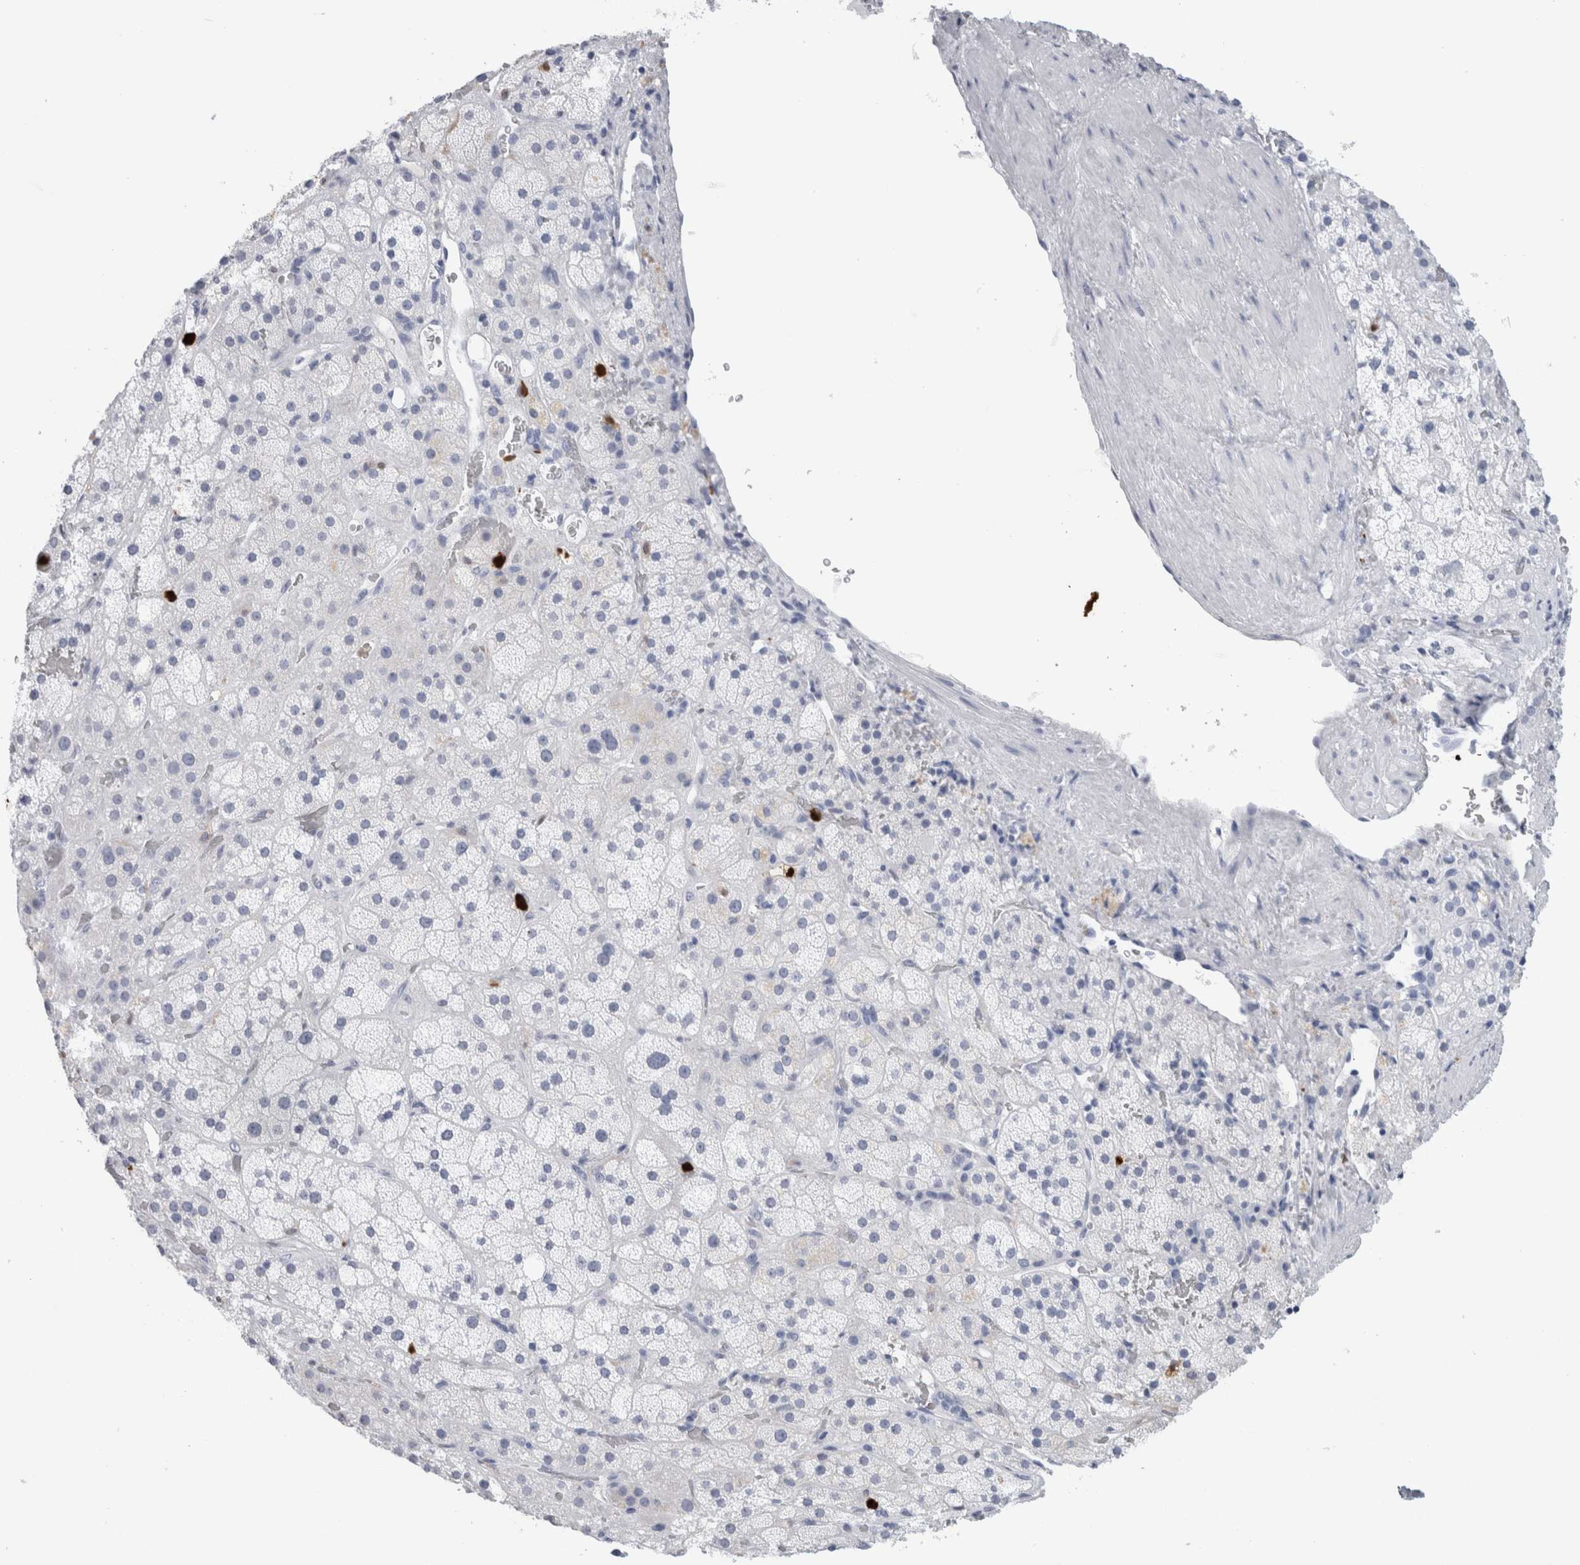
{"staining": {"intensity": "negative", "quantity": "none", "location": "none"}, "tissue": "adrenal gland", "cell_type": "Glandular cells", "image_type": "normal", "snomed": [{"axis": "morphology", "description": "Normal tissue, NOS"}, {"axis": "topography", "description": "Adrenal gland"}], "caption": "This micrograph is of unremarkable adrenal gland stained with immunohistochemistry (IHC) to label a protein in brown with the nuclei are counter-stained blue. There is no positivity in glandular cells.", "gene": "S100A8", "patient": {"sex": "male", "age": 57}}